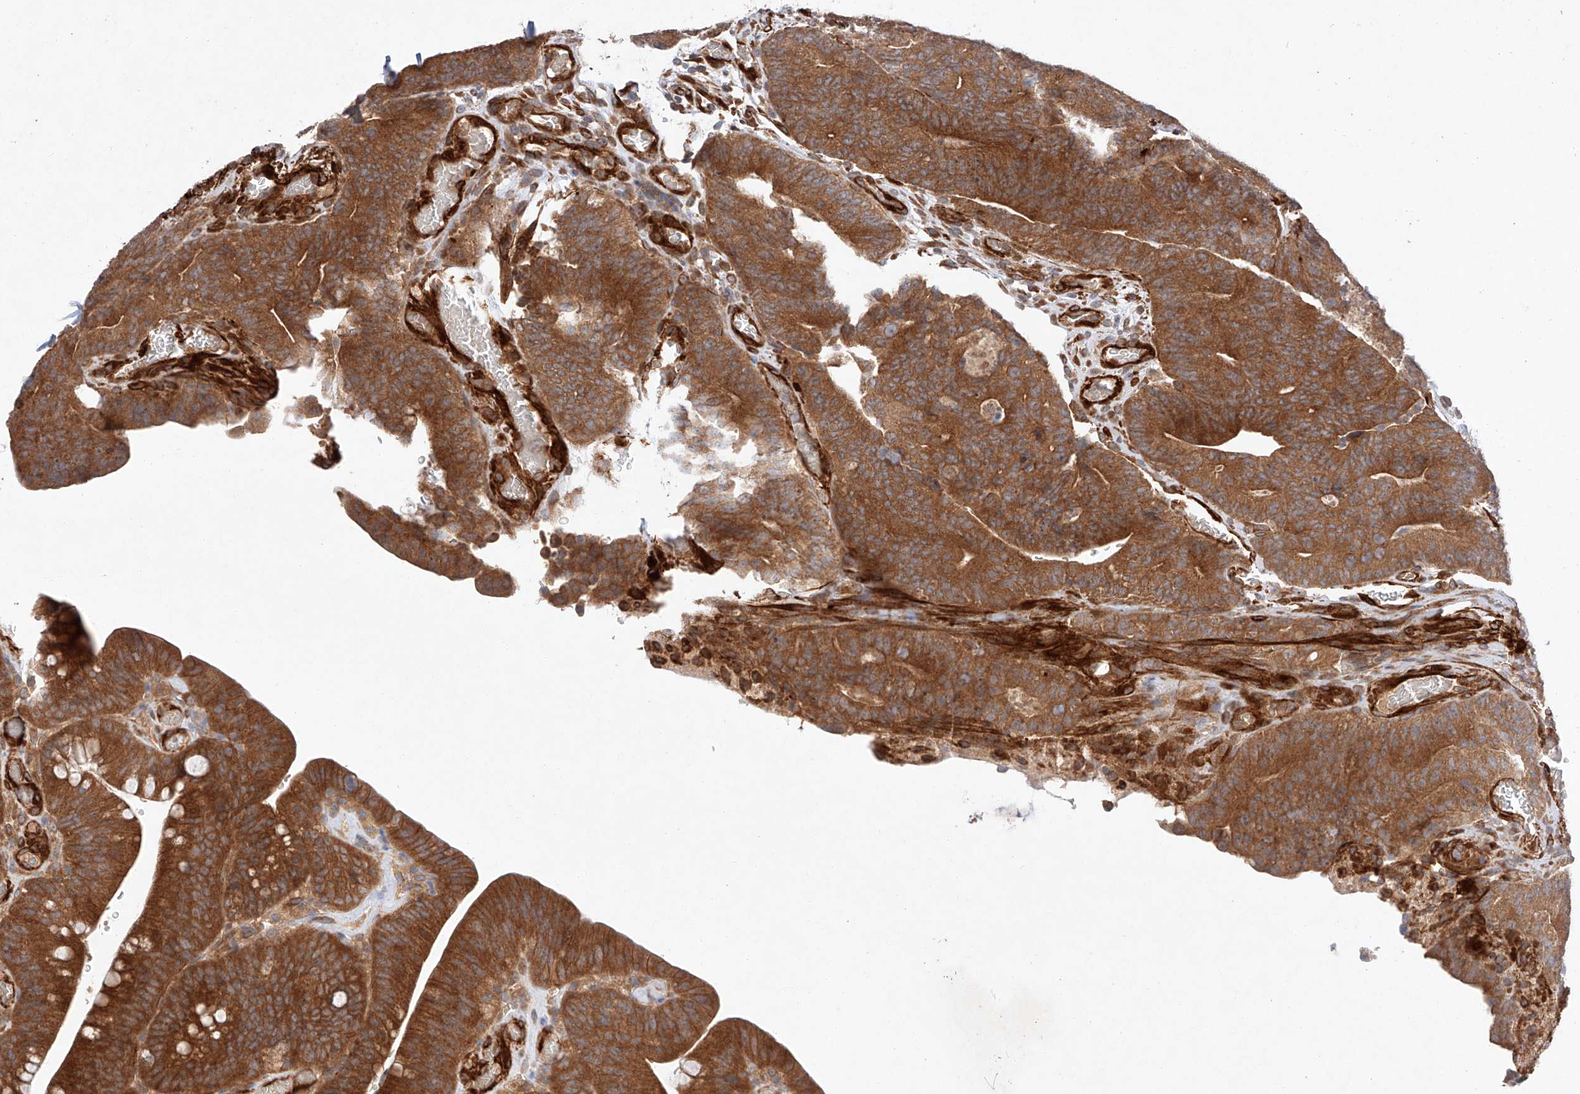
{"staining": {"intensity": "strong", "quantity": ">75%", "location": "cytoplasmic/membranous"}, "tissue": "colorectal cancer", "cell_type": "Tumor cells", "image_type": "cancer", "snomed": [{"axis": "morphology", "description": "Normal tissue, NOS"}, {"axis": "topography", "description": "Colon"}], "caption": "The image exhibits staining of colorectal cancer, revealing strong cytoplasmic/membranous protein staining (brown color) within tumor cells.", "gene": "RAB23", "patient": {"sex": "female", "age": 82}}